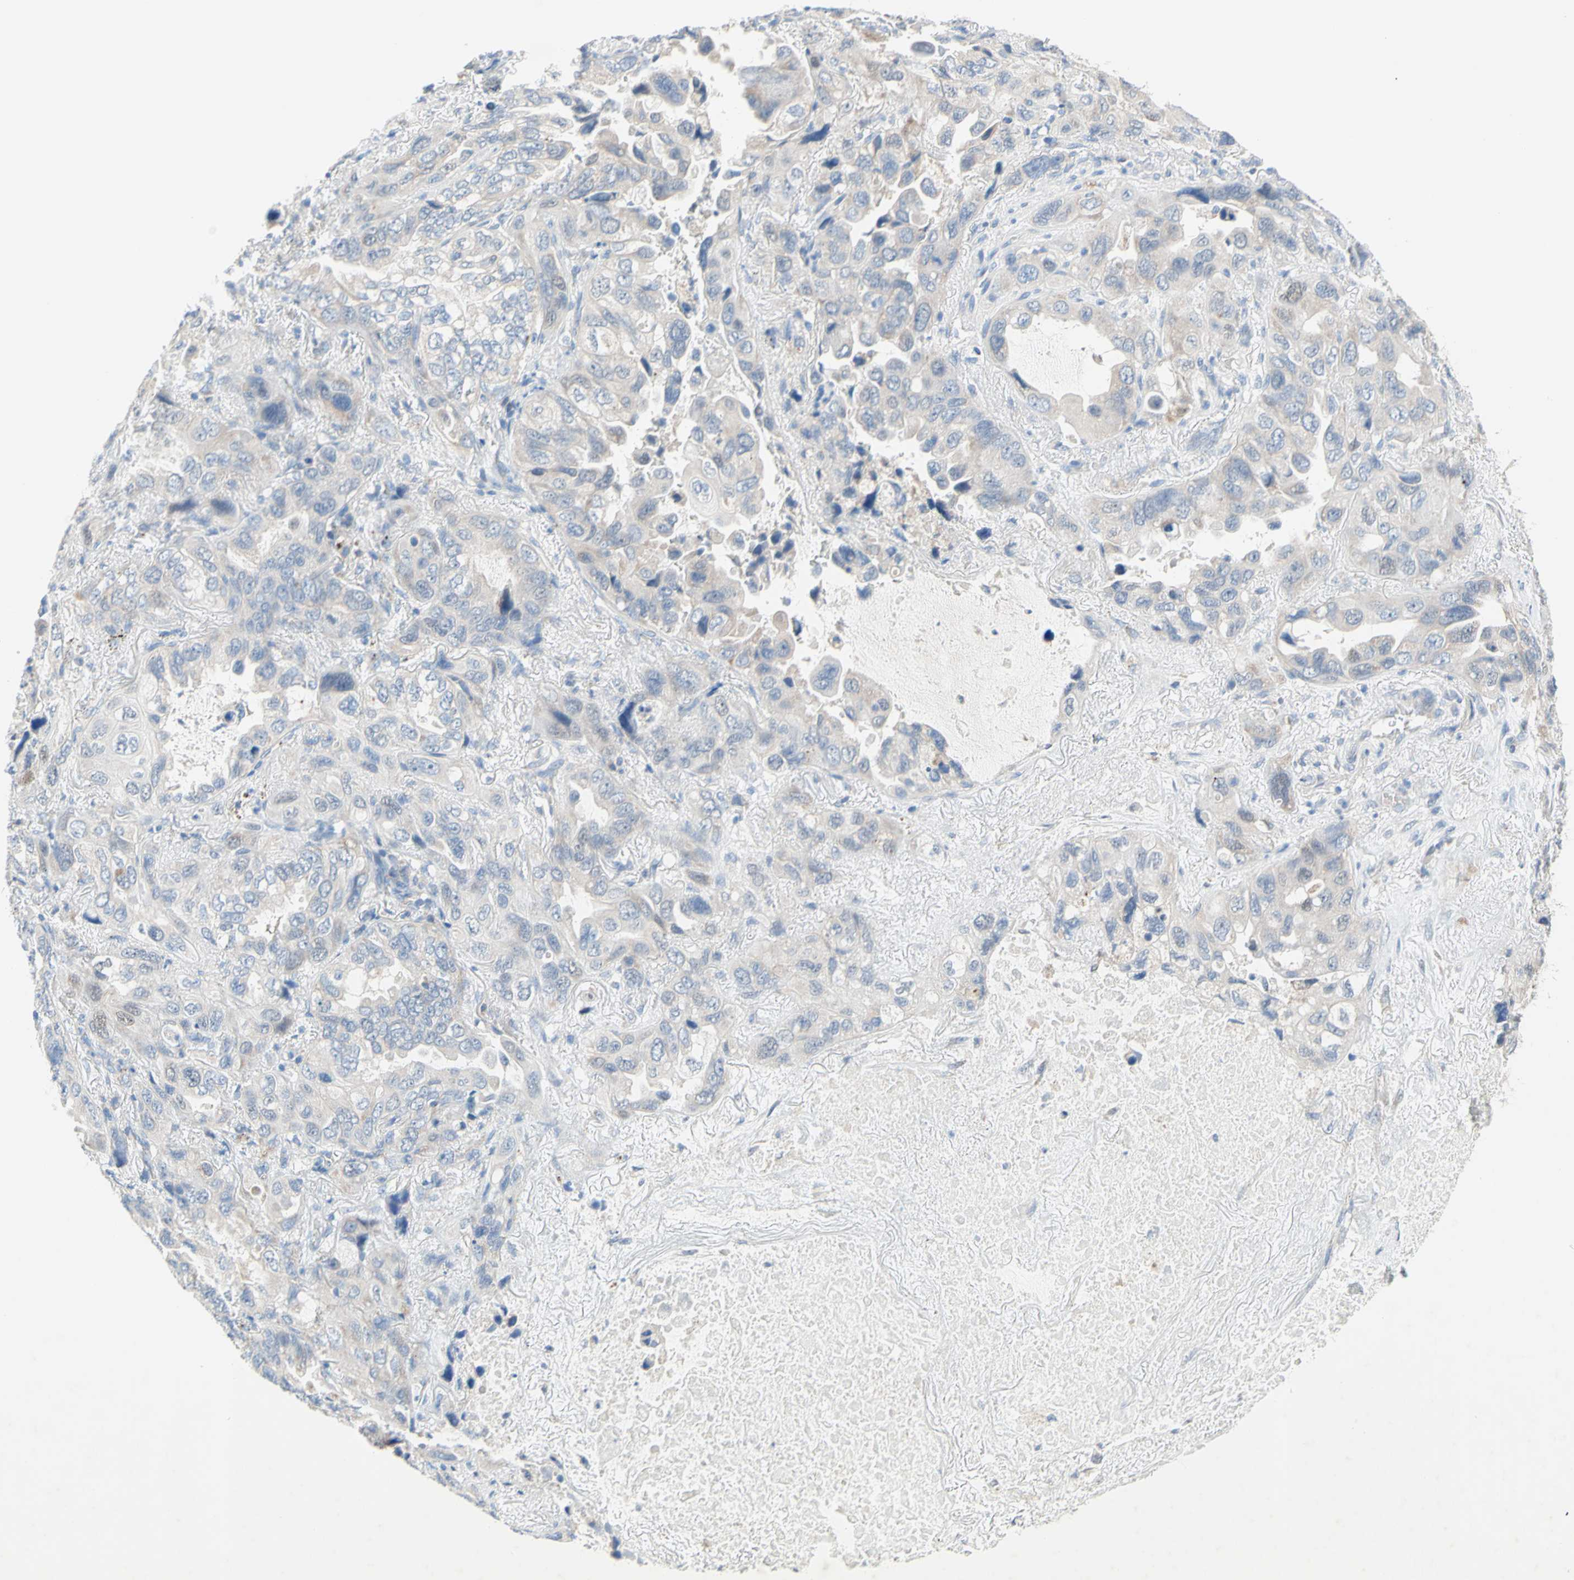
{"staining": {"intensity": "weak", "quantity": "<25%", "location": "cytoplasmic/membranous"}, "tissue": "lung cancer", "cell_type": "Tumor cells", "image_type": "cancer", "snomed": [{"axis": "morphology", "description": "Squamous cell carcinoma, NOS"}, {"axis": "topography", "description": "Lung"}], "caption": "Lung squamous cell carcinoma stained for a protein using IHC demonstrates no expression tumor cells.", "gene": "MFF", "patient": {"sex": "female", "age": 73}}